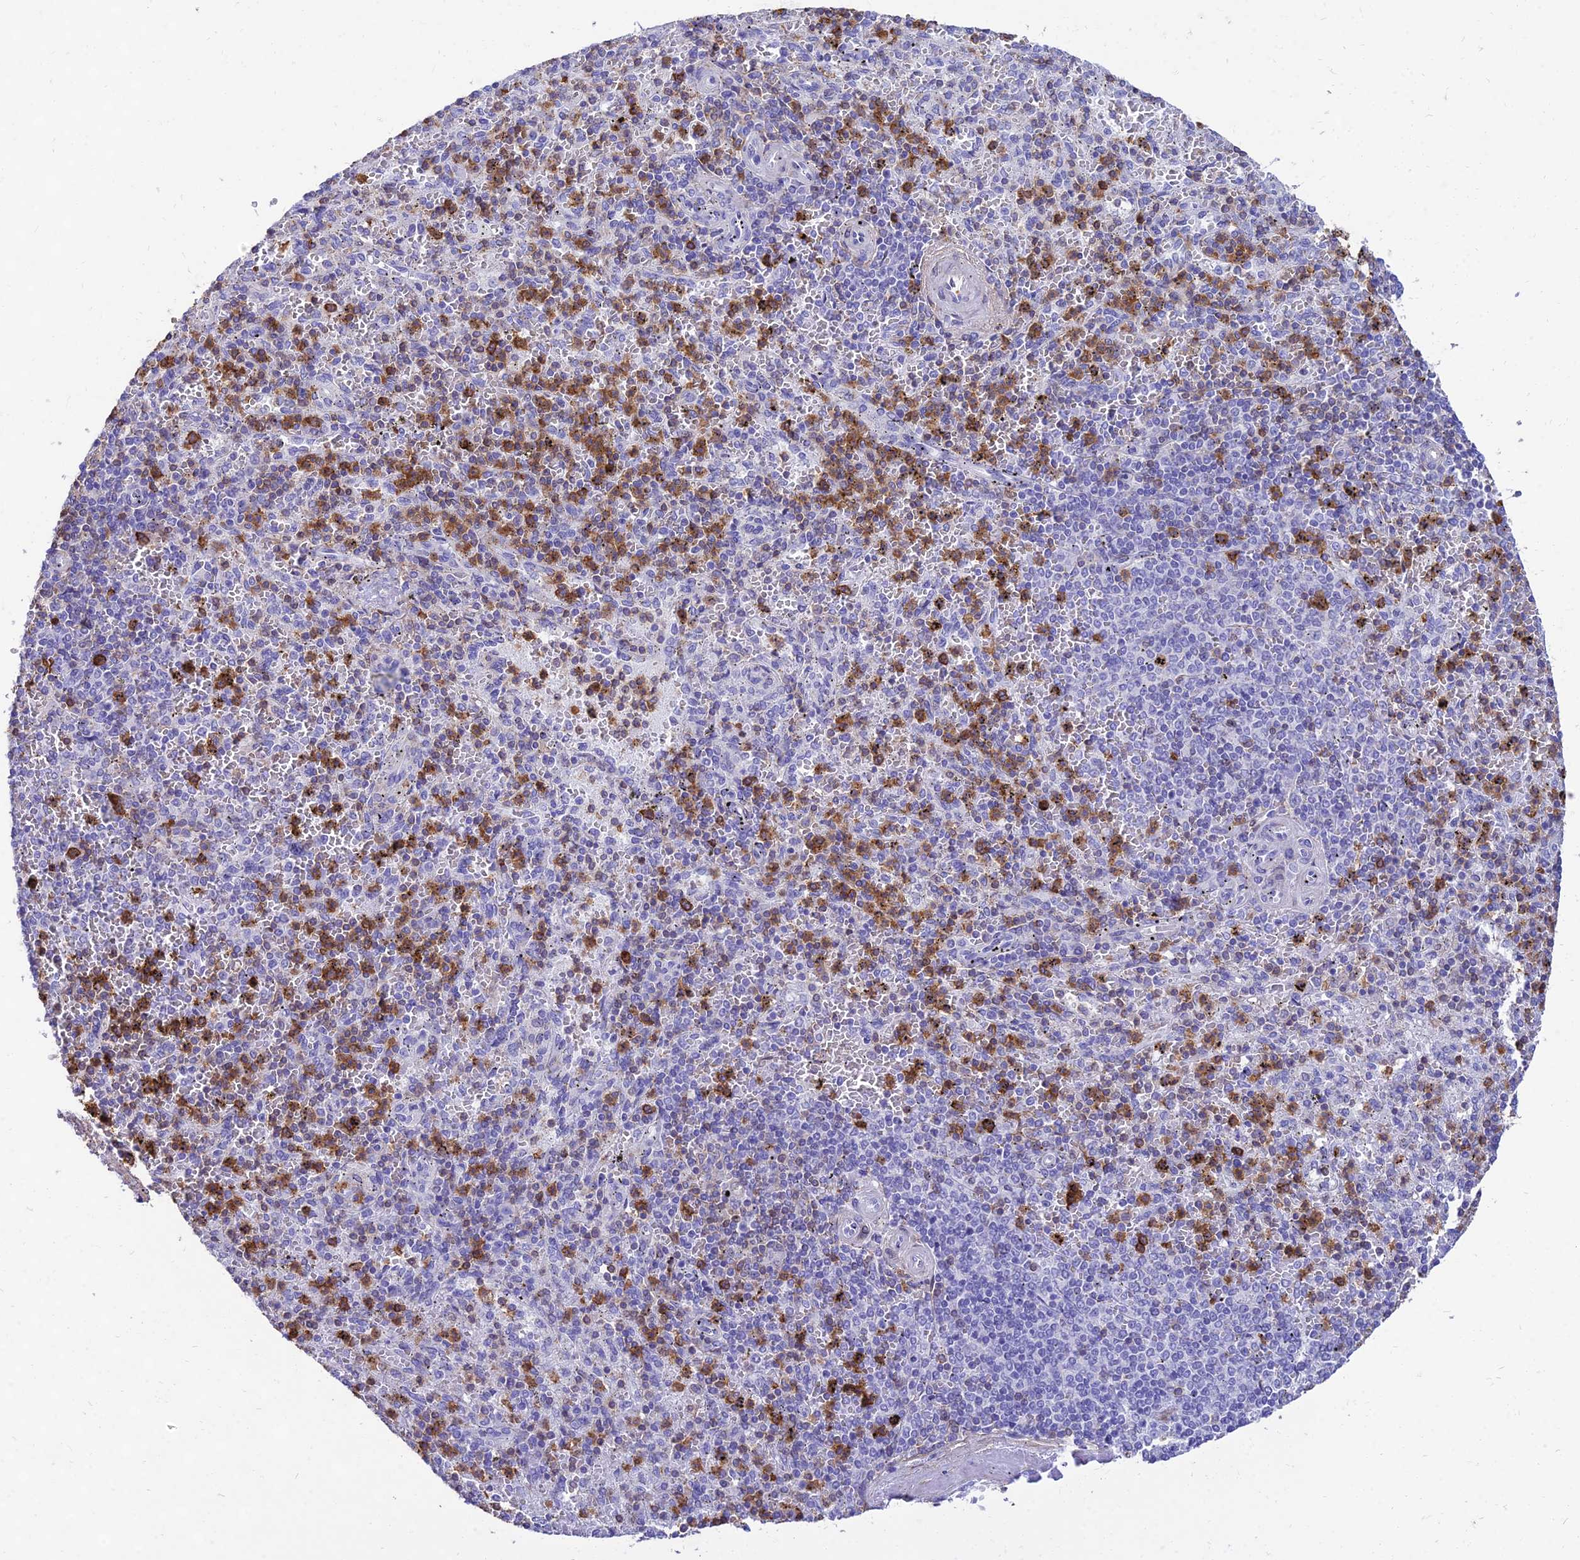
{"staining": {"intensity": "moderate", "quantity": "25%-75%", "location": "cytoplasmic/membranous"}, "tissue": "spleen", "cell_type": "Cells in red pulp", "image_type": "normal", "snomed": [{"axis": "morphology", "description": "Normal tissue, NOS"}, {"axis": "topography", "description": "Spleen"}], "caption": "Immunohistochemical staining of benign spleen displays medium levels of moderate cytoplasmic/membranous positivity in approximately 25%-75% of cells in red pulp.", "gene": "SREK1IP1", "patient": {"sex": "male", "age": 82}}